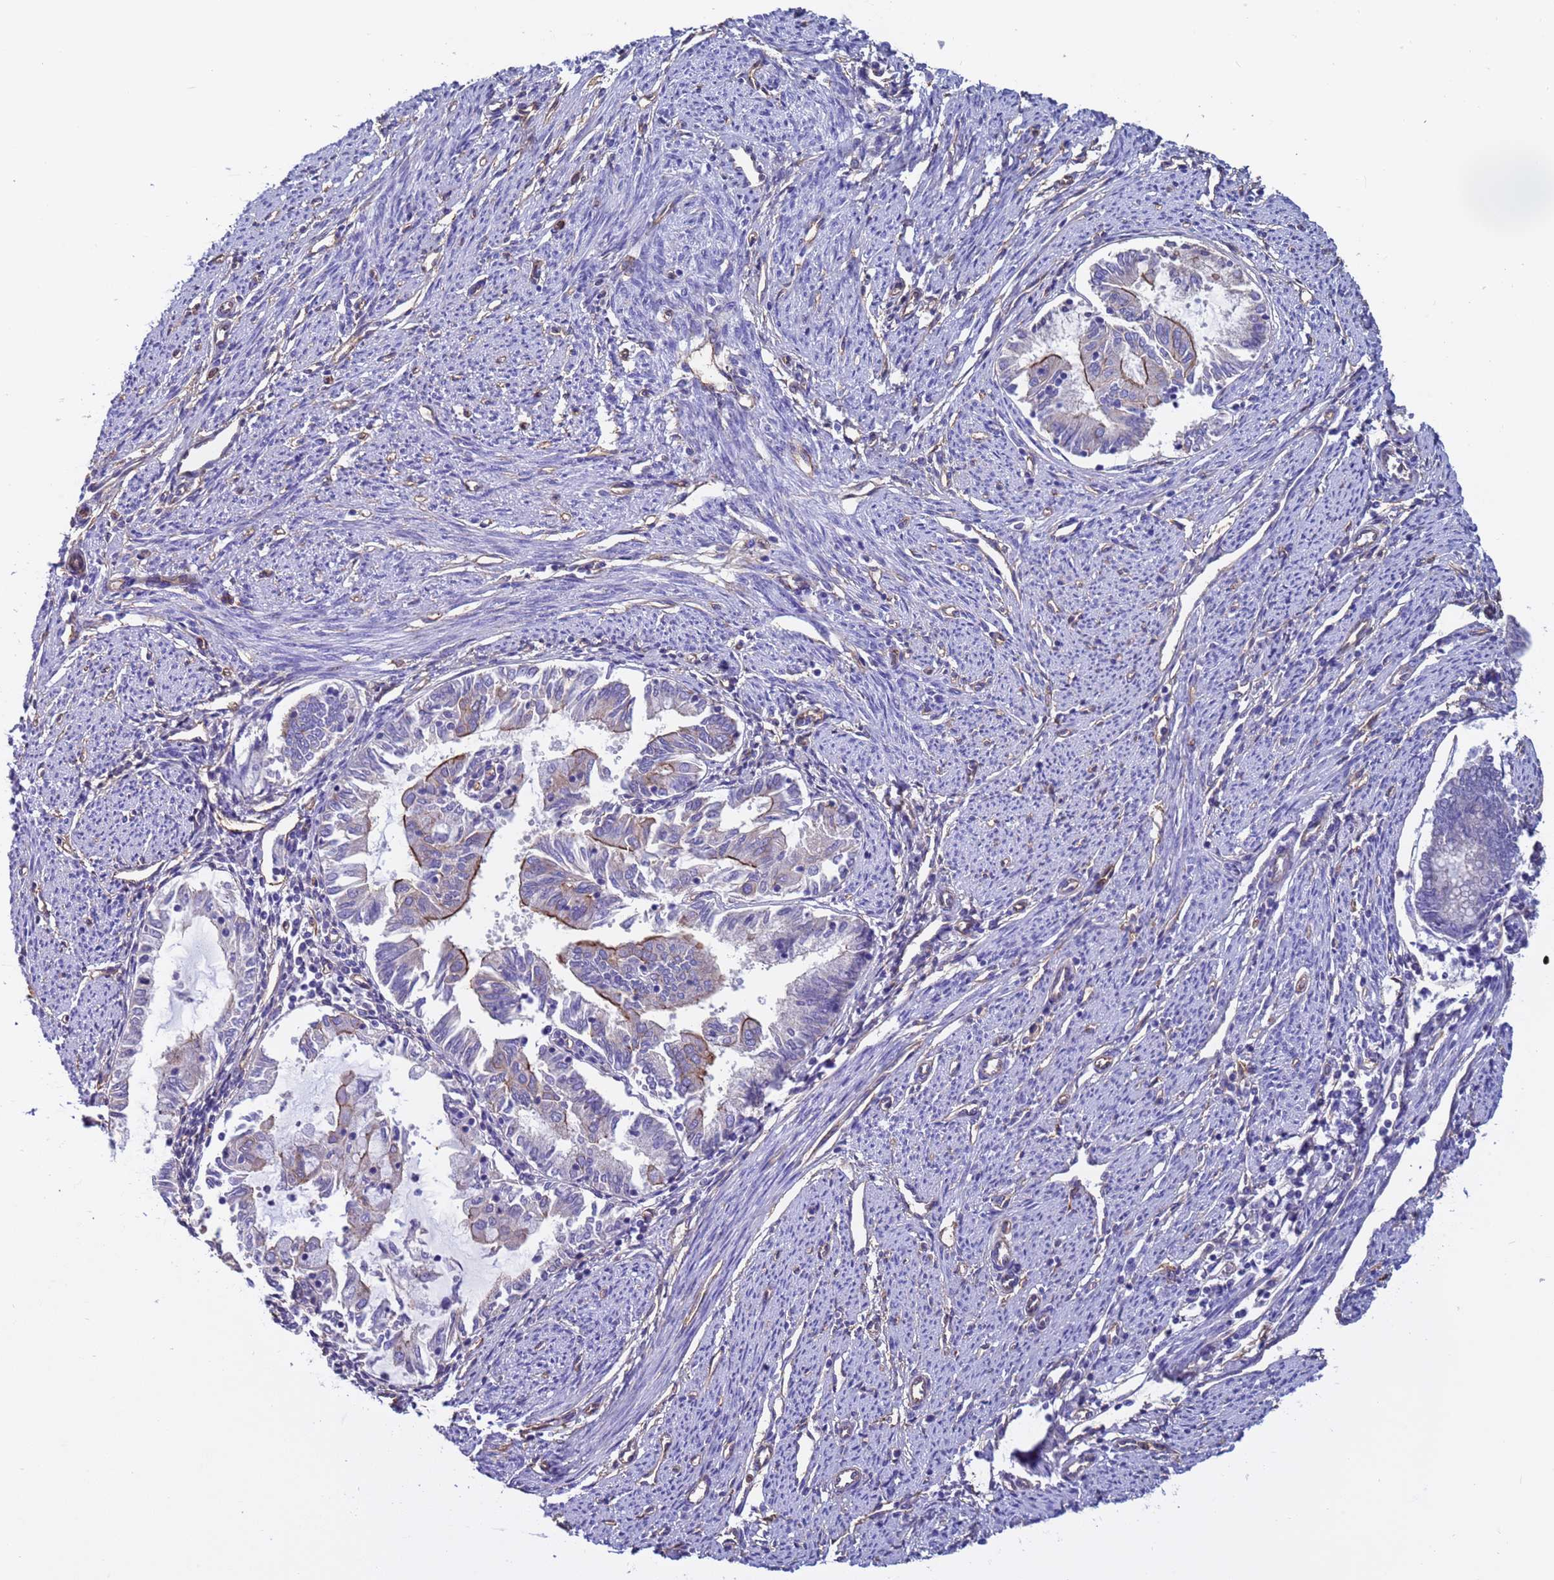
{"staining": {"intensity": "moderate", "quantity": "<25%", "location": "cytoplasmic/membranous"}, "tissue": "endometrial cancer", "cell_type": "Tumor cells", "image_type": "cancer", "snomed": [{"axis": "morphology", "description": "Adenocarcinoma, NOS"}, {"axis": "topography", "description": "Endometrium"}], "caption": "There is low levels of moderate cytoplasmic/membranous staining in tumor cells of endometrial cancer, as demonstrated by immunohistochemical staining (brown color).", "gene": "ZNF248", "patient": {"sex": "female", "age": 79}}